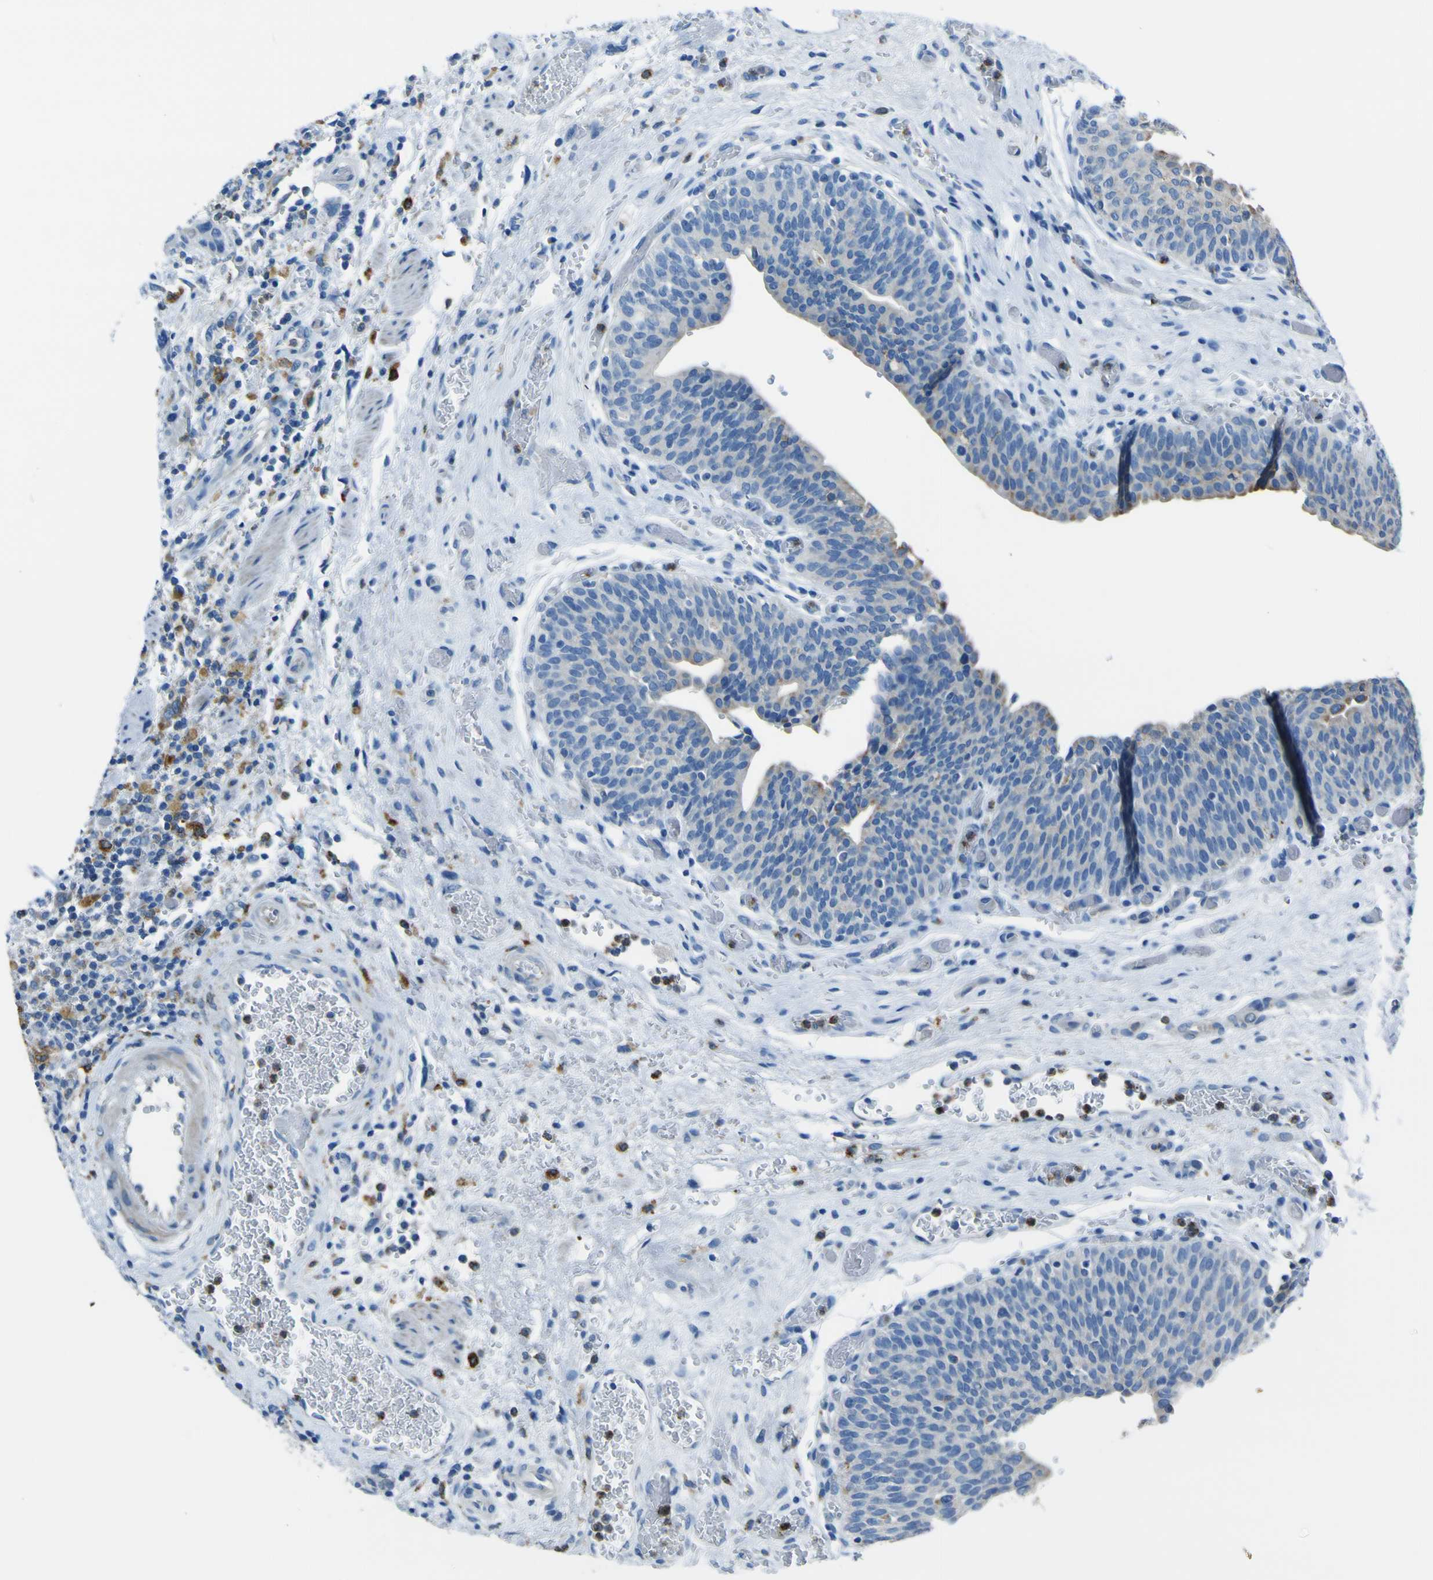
{"staining": {"intensity": "weak", "quantity": "<25%", "location": "cytoplasmic/membranous"}, "tissue": "urothelial cancer", "cell_type": "Tumor cells", "image_type": "cancer", "snomed": [{"axis": "morphology", "description": "Urothelial carcinoma, High grade"}, {"axis": "topography", "description": "Urinary bladder"}], "caption": "Tumor cells are negative for protein expression in human urothelial cancer.", "gene": "ACSL1", "patient": {"sex": "male", "age": 35}}